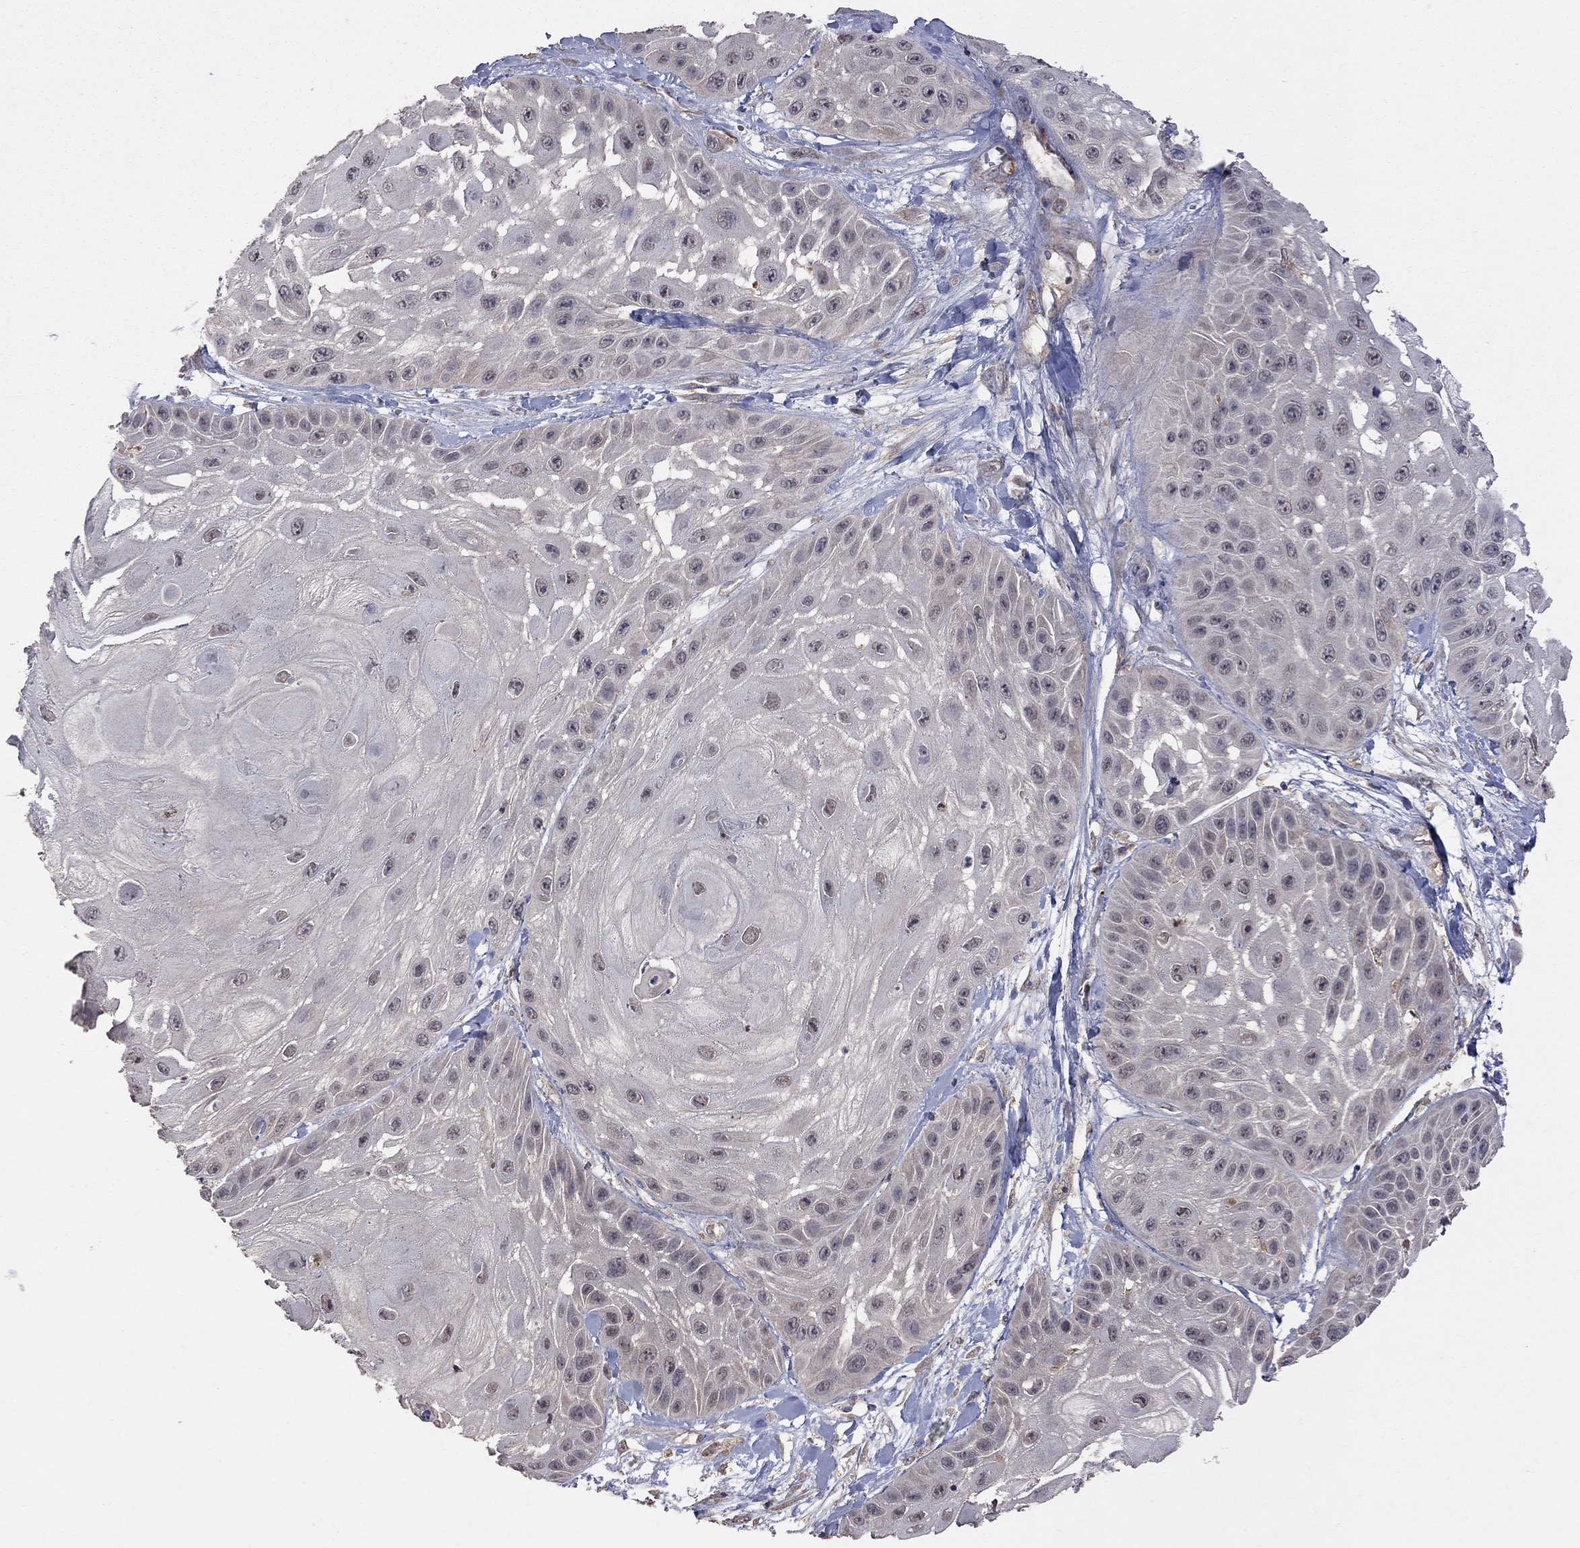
{"staining": {"intensity": "negative", "quantity": "none", "location": "none"}, "tissue": "skin cancer", "cell_type": "Tumor cells", "image_type": "cancer", "snomed": [{"axis": "morphology", "description": "Normal tissue, NOS"}, {"axis": "morphology", "description": "Squamous cell carcinoma, NOS"}, {"axis": "topography", "description": "Skin"}], "caption": "This micrograph is of squamous cell carcinoma (skin) stained with IHC to label a protein in brown with the nuclei are counter-stained blue. There is no staining in tumor cells. (Immunohistochemistry (ihc), brightfield microscopy, high magnification).", "gene": "HTR6", "patient": {"sex": "male", "age": 79}}